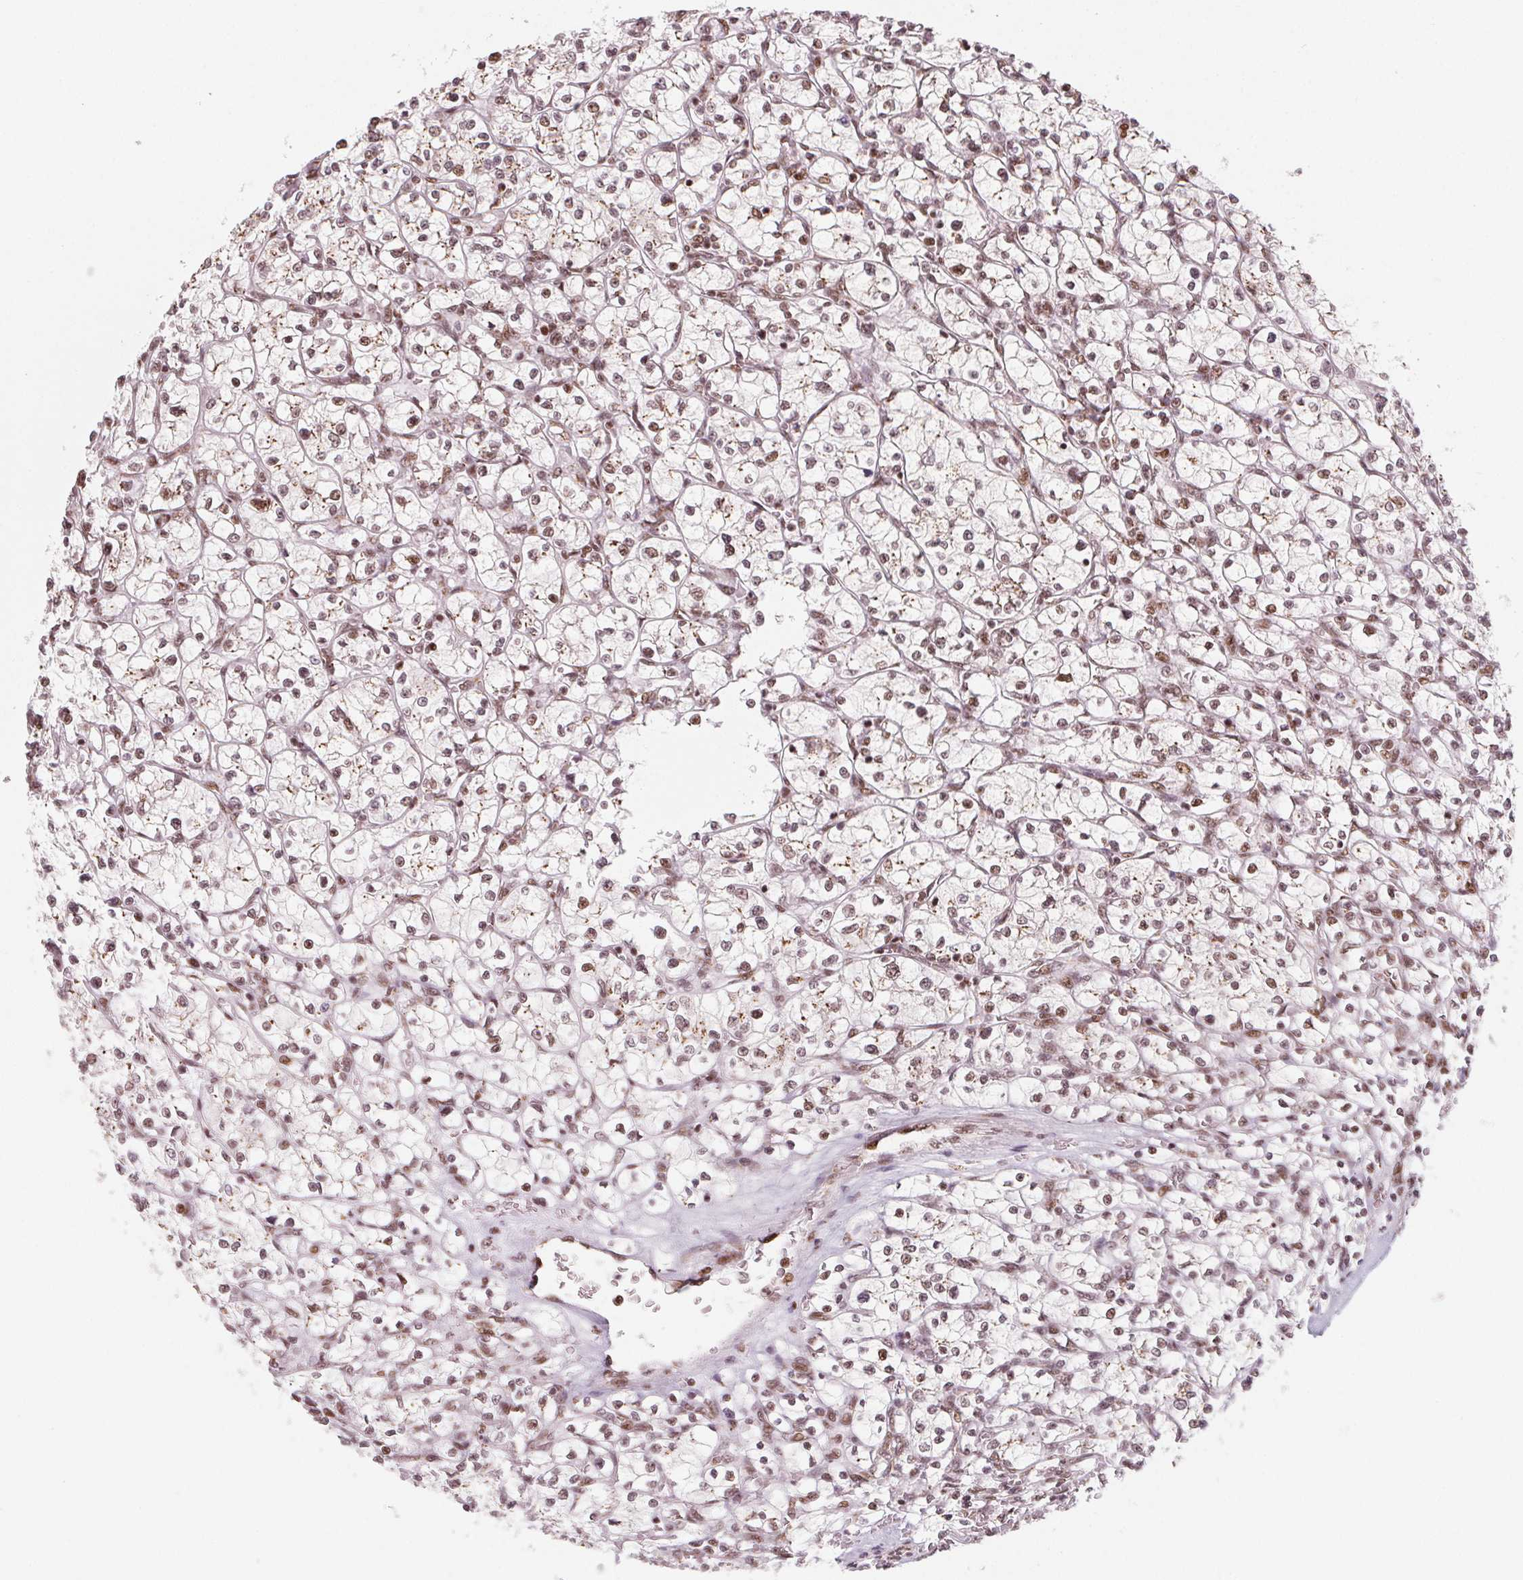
{"staining": {"intensity": "weak", "quantity": ">75%", "location": "nuclear"}, "tissue": "renal cancer", "cell_type": "Tumor cells", "image_type": "cancer", "snomed": [{"axis": "morphology", "description": "Adenocarcinoma, NOS"}, {"axis": "topography", "description": "Kidney"}], "caption": "This histopathology image exhibits immunohistochemistry staining of human renal cancer (adenocarcinoma), with low weak nuclear staining in approximately >75% of tumor cells.", "gene": "TOPORS", "patient": {"sex": "female", "age": 64}}